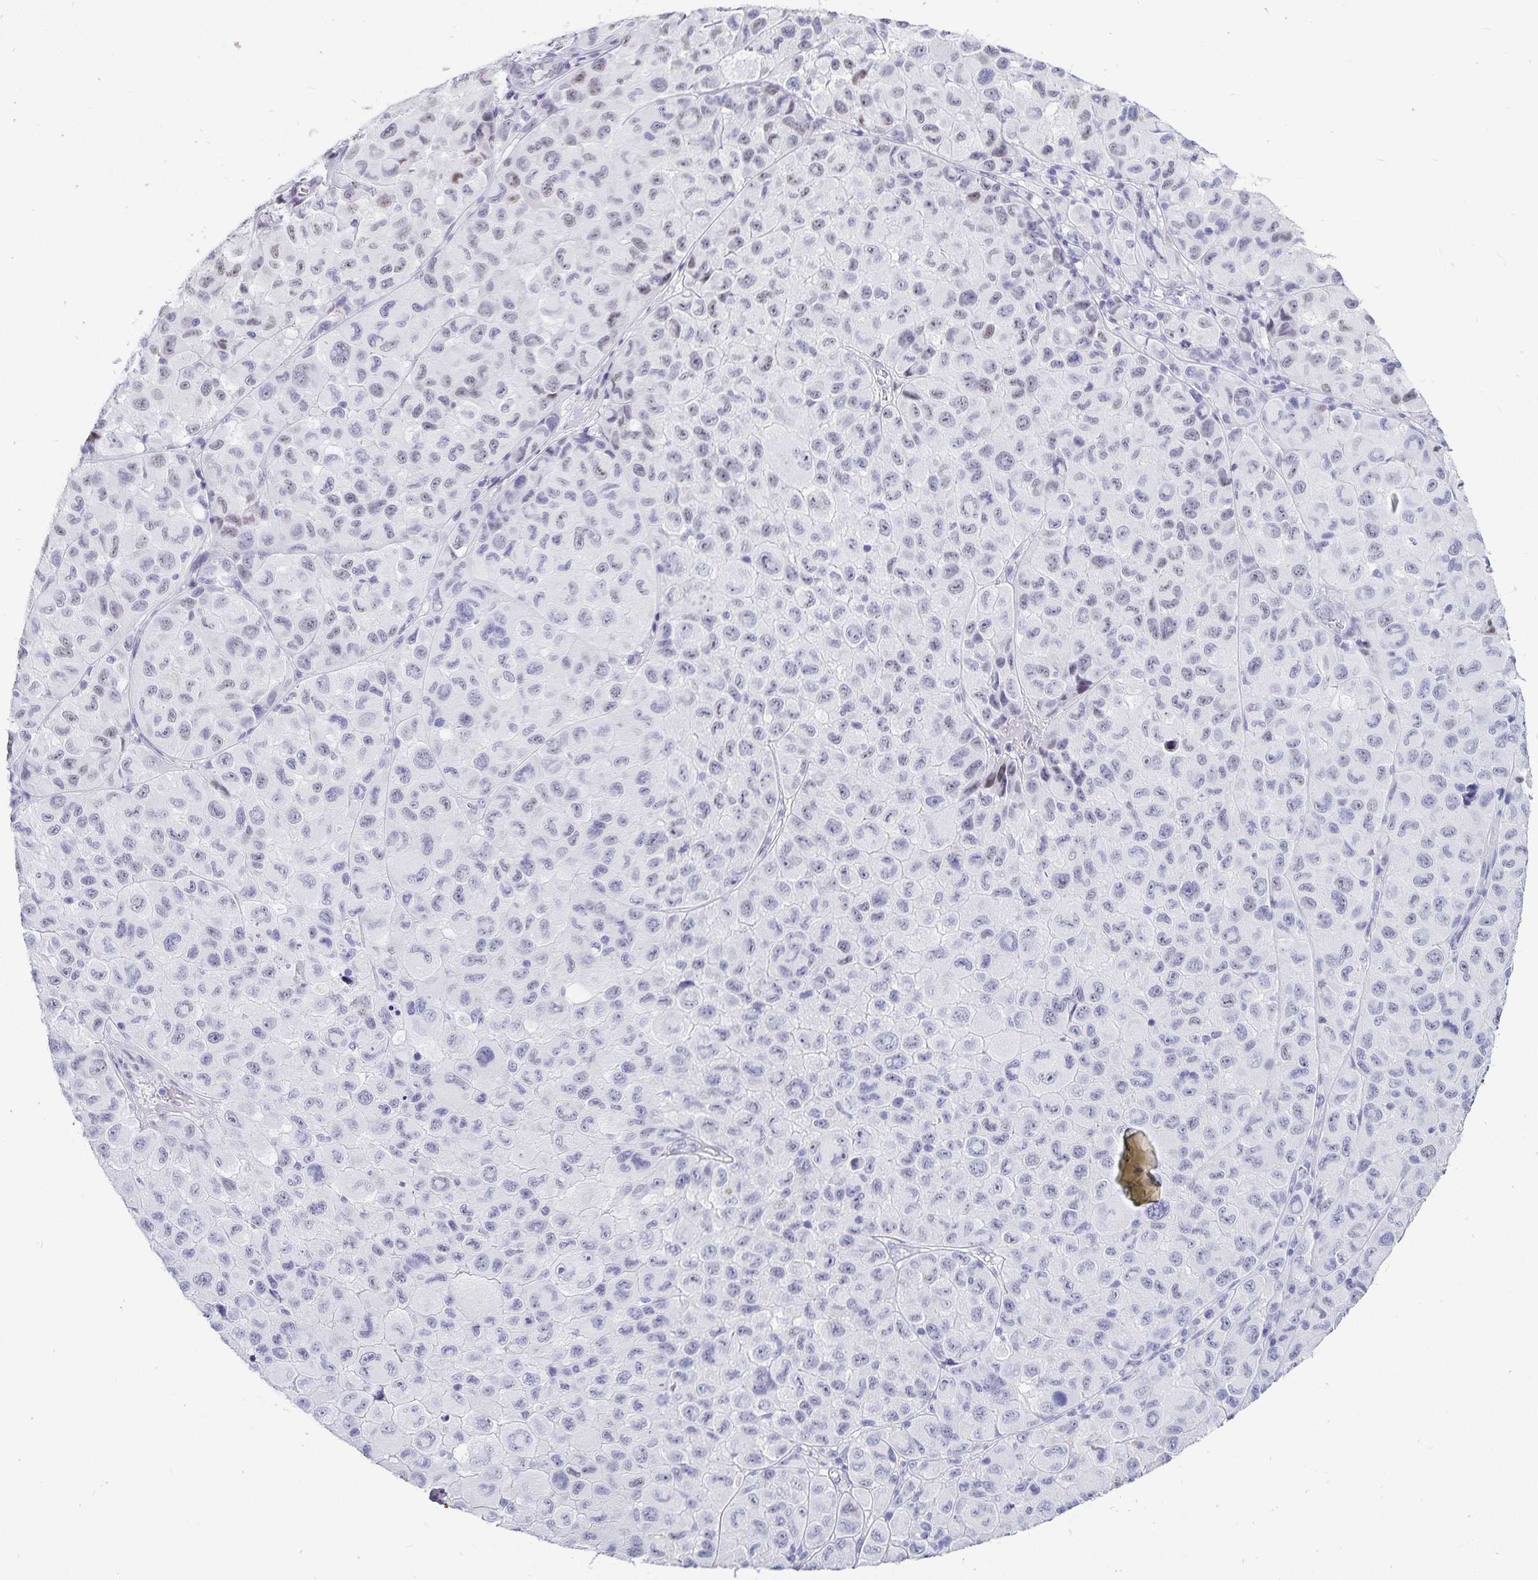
{"staining": {"intensity": "moderate", "quantity": "<25%", "location": "nuclear"}, "tissue": "melanoma", "cell_type": "Tumor cells", "image_type": "cancer", "snomed": [{"axis": "morphology", "description": "Malignant melanoma, NOS"}, {"axis": "topography", "description": "Skin"}], "caption": "A brown stain labels moderate nuclear staining of a protein in melanoma tumor cells.", "gene": "HMGB3", "patient": {"sex": "male", "age": 93}}